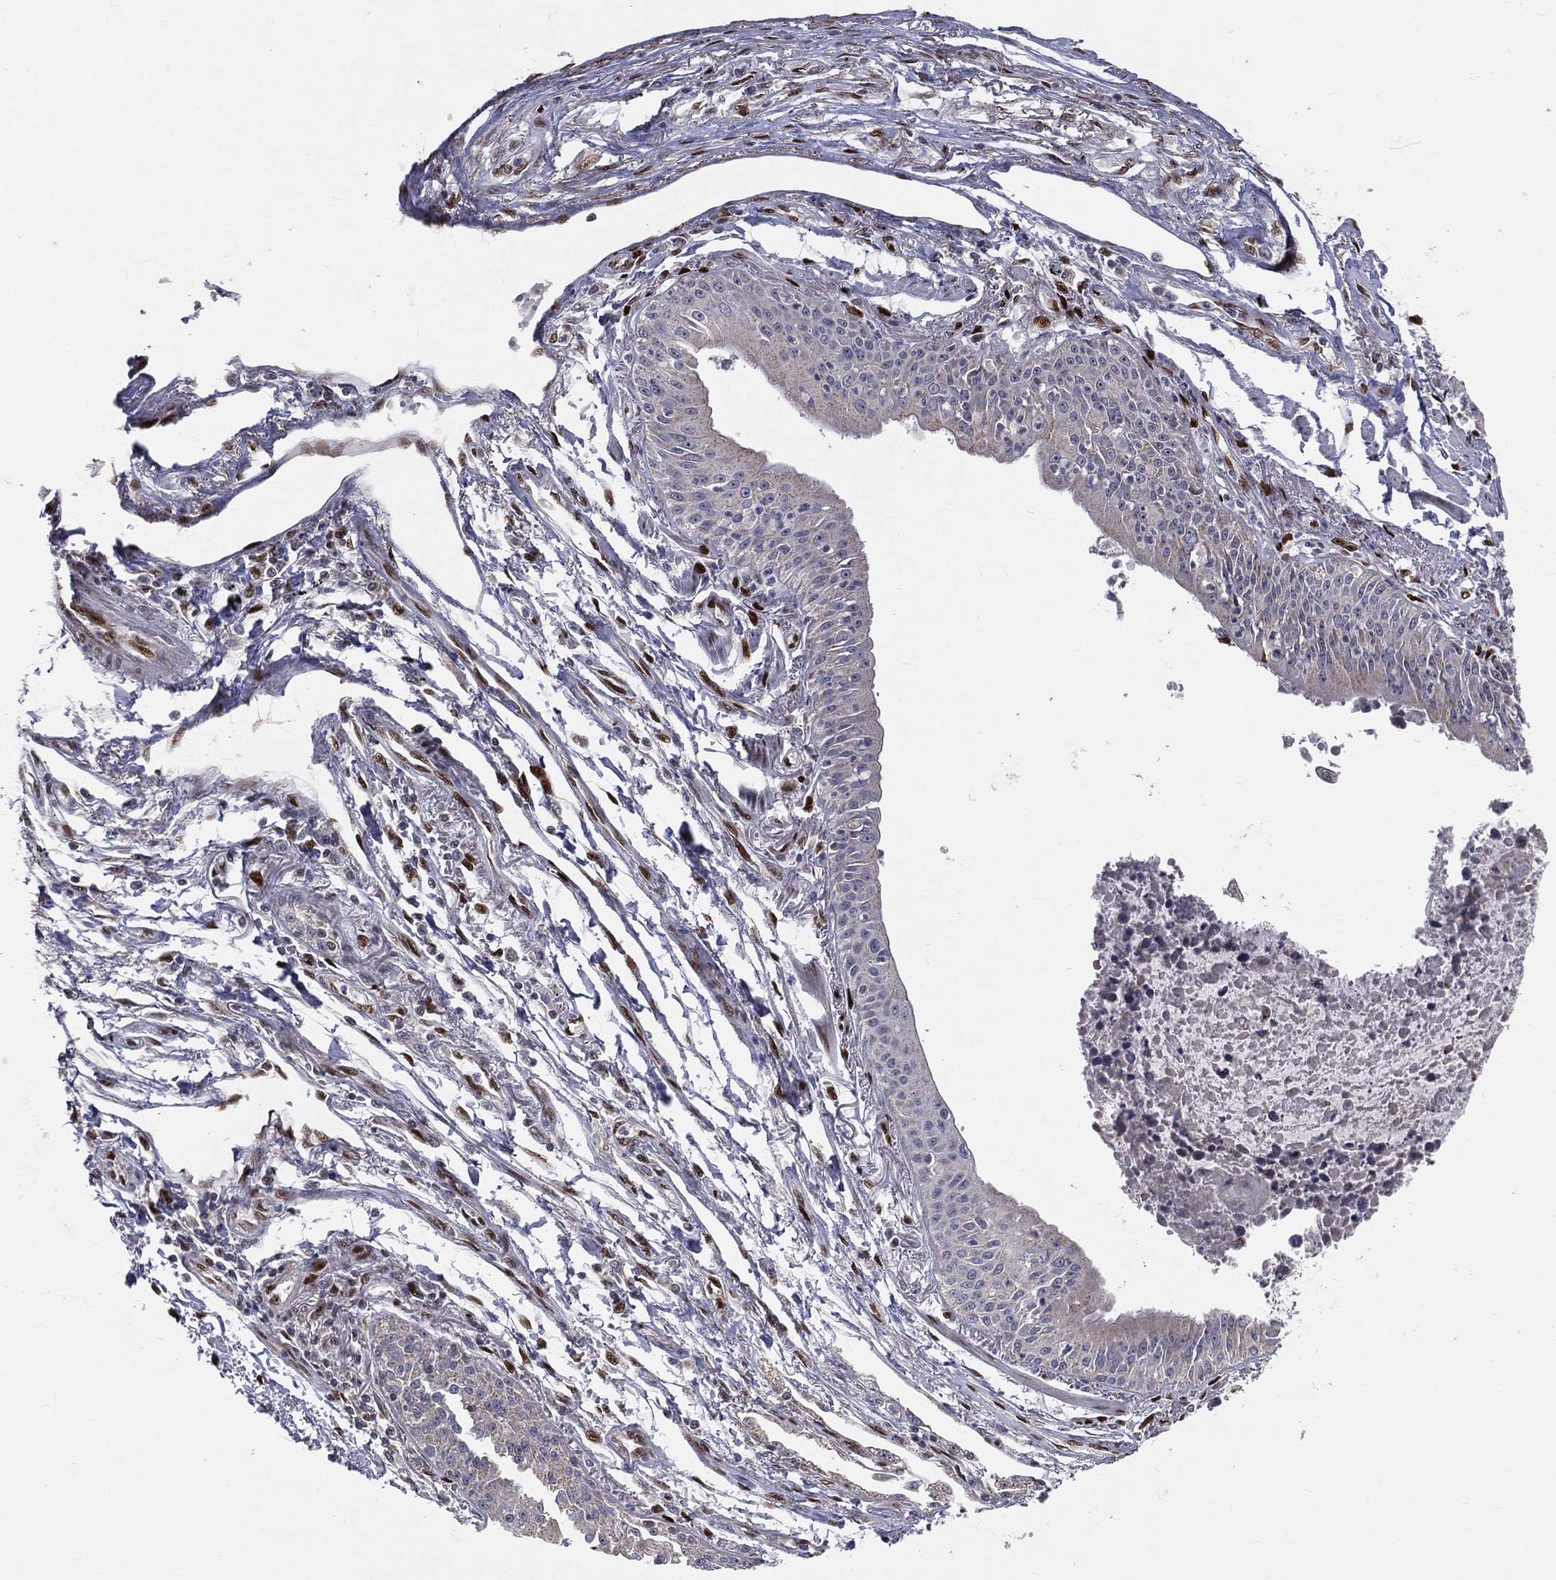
{"staining": {"intensity": "negative", "quantity": "none", "location": "none"}, "tissue": "lung cancer", "cell_type": "Tumor cells", "image_type": "cancer", "snomed": [{"axis": "morphology", "description": "Squamous cell carcinoma, NOS"}, {"axis": "topography", "description": "Lung"}], "caption": "An IHC photomicrograph of lung squamous cell carcinoma is shown. There is no staining in tumor cells of lung squamous cell carcinoma. (Brightfield microscopy of DAB IHC at high magnification).", "gene": "ZEB1", "patient": {"sex": "male", "age": 73}}